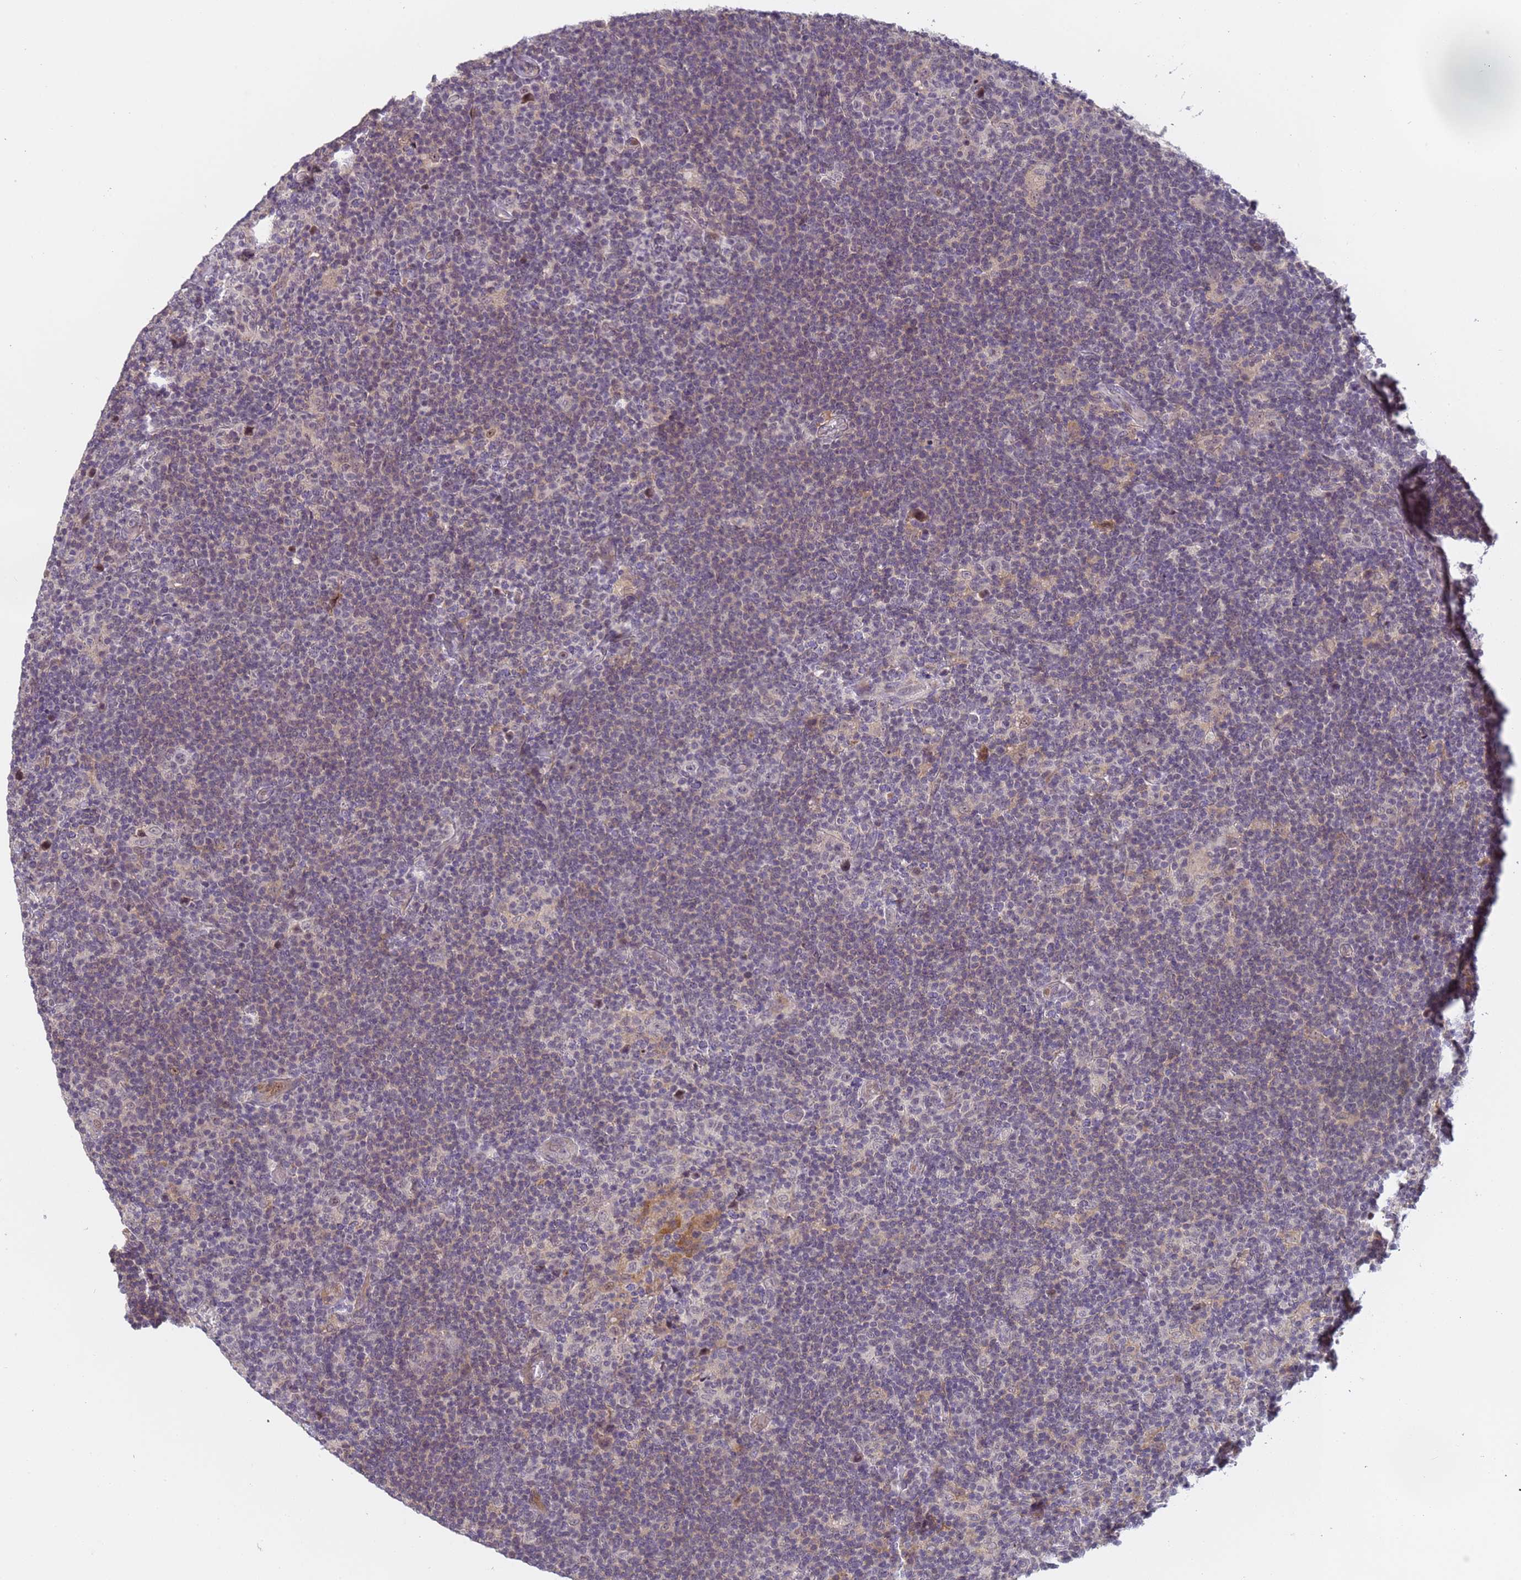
{"staining": {"intensity": "weak", "quantity": "25%-75%", "location": "cytoplasmic/membranous,nuclear"}, "tissue": "lymphoma", "cell_type": "Tumor cells", "image_type": "cancer", "snomed": [{"axis": "morphology", "description": "Hodgkin's disease, NOS"}, {"axis": "topography", "description": "Lymph node"}], "caption": "The micrograph demonstrates staining of Hodgkin's disease, revealing weak cytoplasmic/membranous and nuclear protein expression (brown color) within tumor cells.", "gene": "VWA3A", "patient": {"sex": "female", "age": 57}}